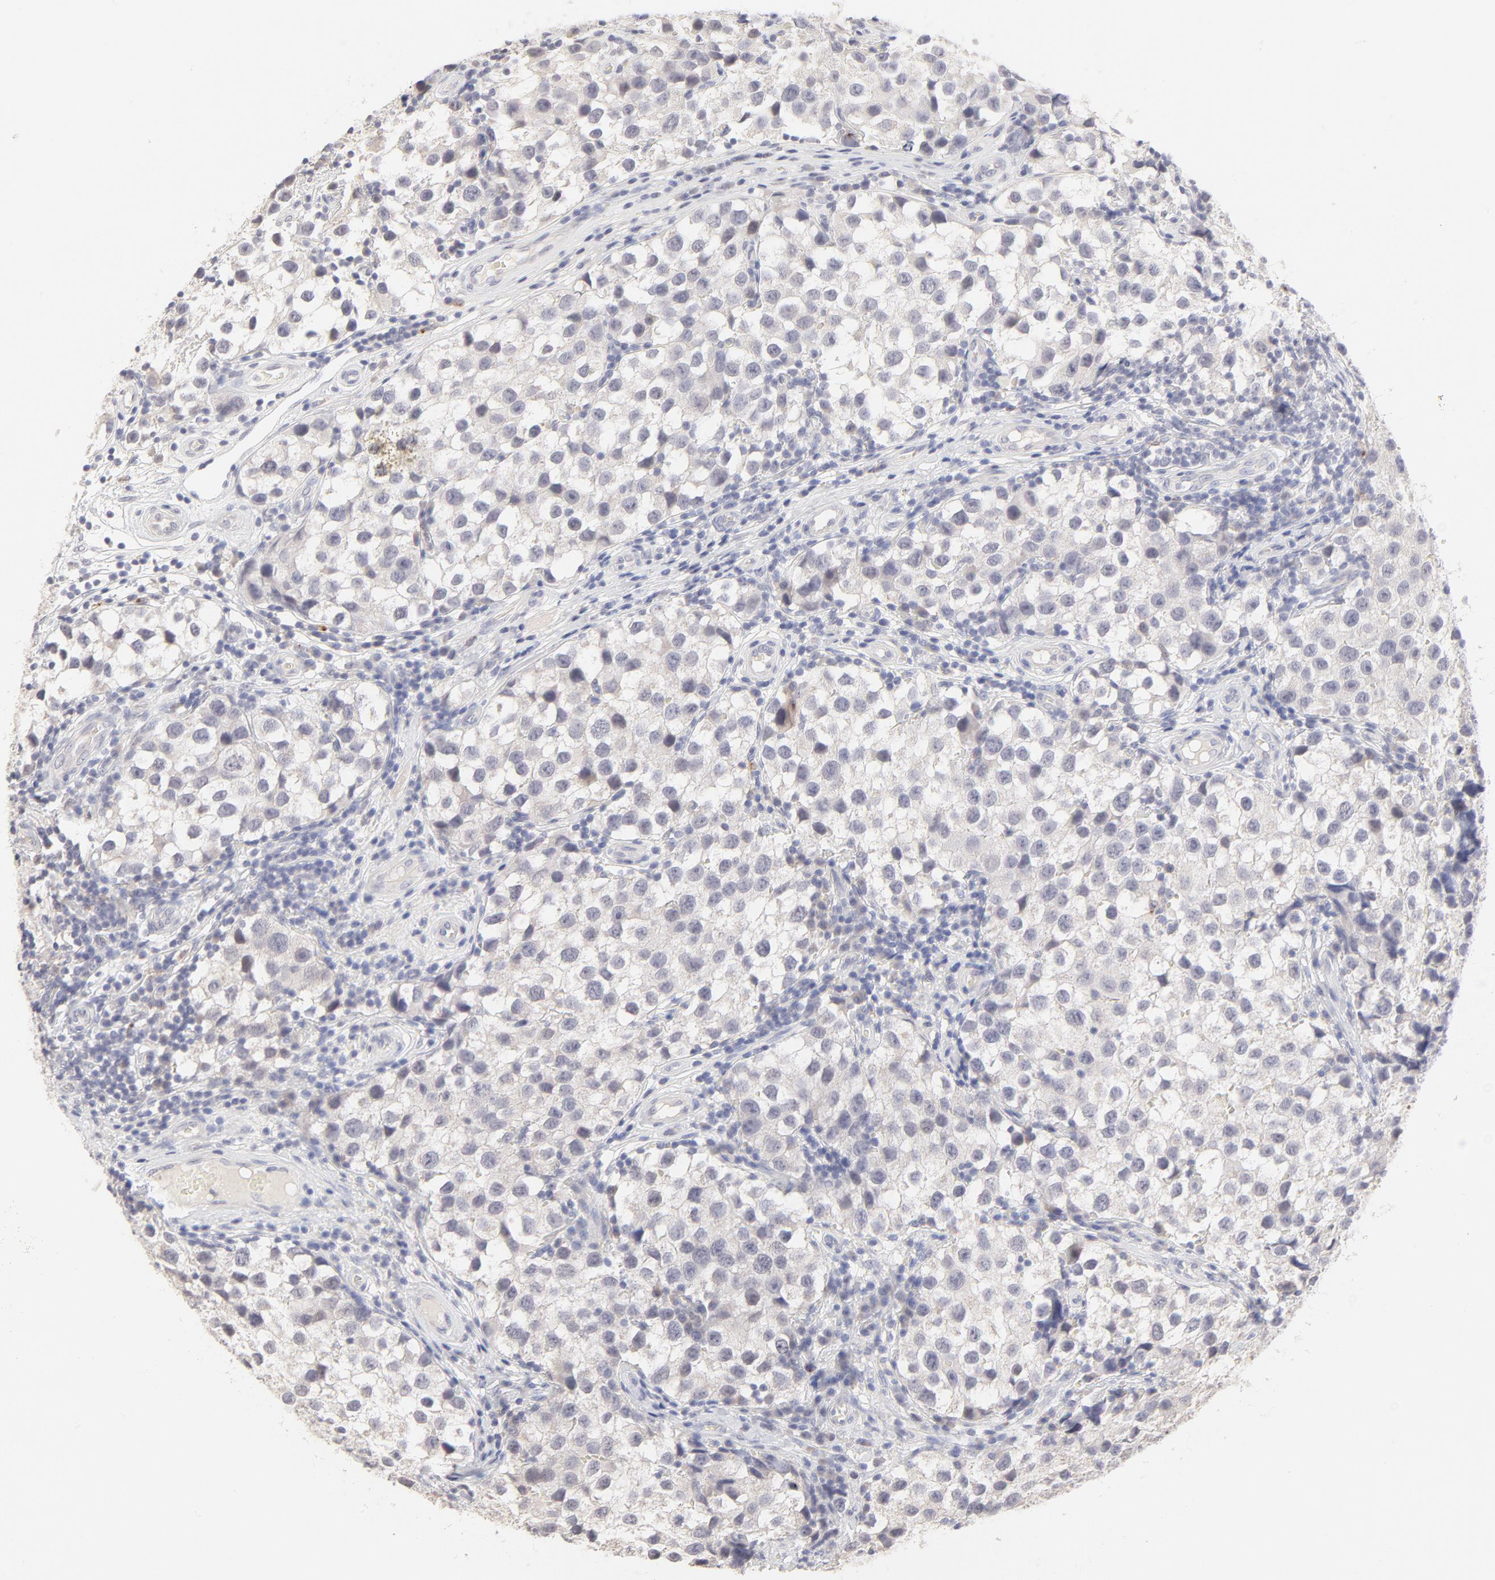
{"staining": {"intensity": "weak", "quantity": "<25%", "location": "nuclear"}, "tissue": "testis cancer", "cell_type": "Tumor cells", "image_type": "cancer", "snomed": [{"axis": "morphology", "description": "Seminoma, NOS"}, {"axis": "topography", "description": "Testis"}], "caption": "High power microscopy histopathology image of an immunohistochemistry image of seminoma (testis), revealing no significant expression in tumor cells.", "gene": "ELF3", "patient": {"sex": "male", "age": 39}}